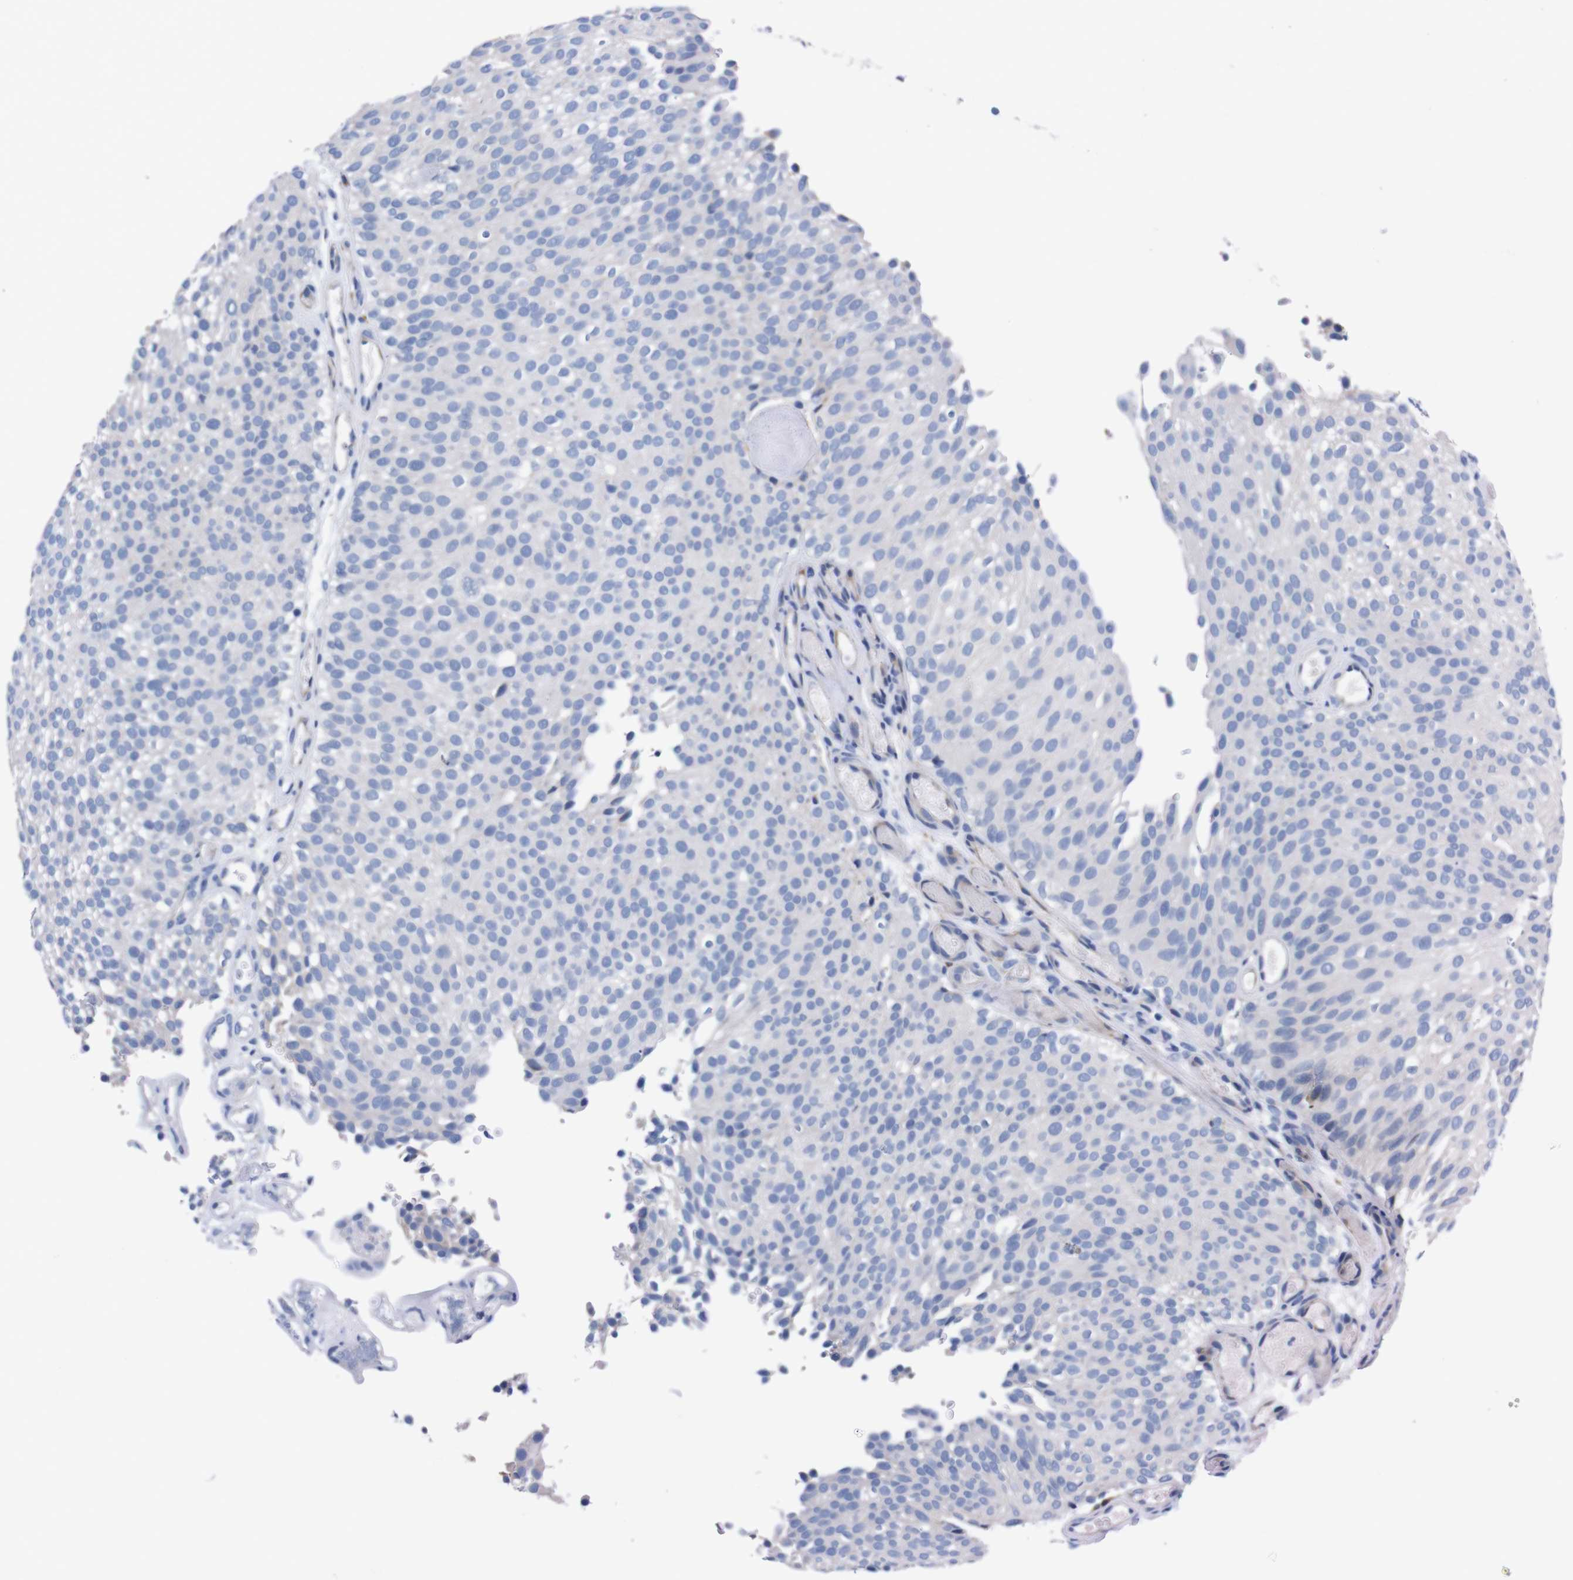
{"staining": {"intensity": "negative", "quantity": "none", "location": "none"}, "tissue": "urothelial cancer", "cell_type": "Tumor cells", "image_type": "cancer", "snomed": [{"axis": "morphology", "description": "Urothelial carcinoma, Low grade"}, {"axis": "topography", "description": "Urinary bladder"}], "caption": "DAB immunohistochemical staining of urothelial cancer displays no significant positivity in tumor cells.", "gene": "NEBL", "patient": {"sex": "male", "age": 78}}